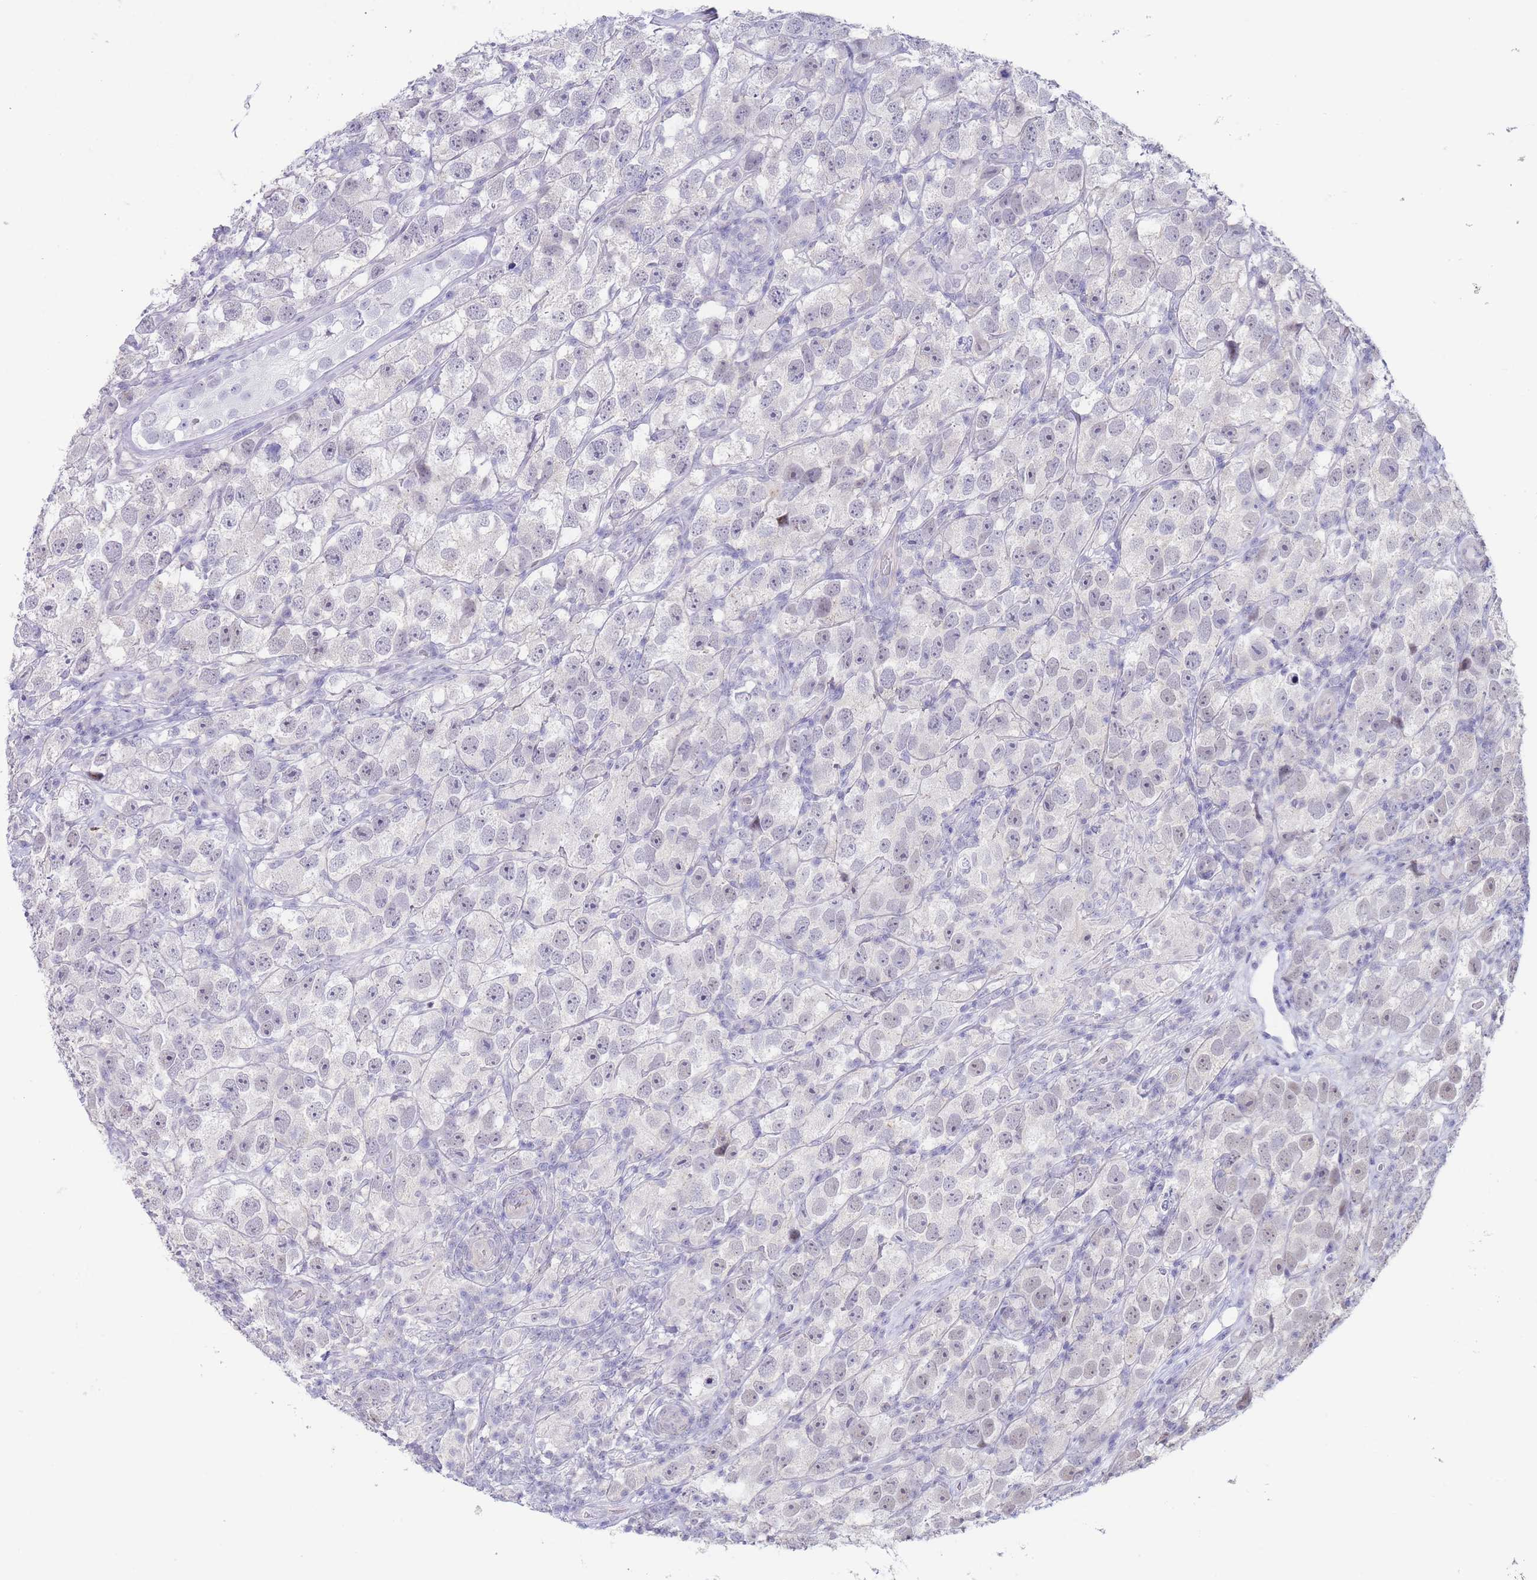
{"staining": {"intensity": "weak", "quantity": "<25%", "location": "nuclear"}, "tissue": "testis cancer", "cell_type": "Tumor cells", "image_type": "cancer", "snomed": [{"axis": "morphology", "description": "Seminoma, NOS"}, {"axis": "topography", "description": "Testis"}], "caption": "Testis seminoma stained for a protein using immunohistochemistry exhibits no expression tumor cells.", "gene": "ASAP3", "patient": {"sex": "male", "age": 26}}